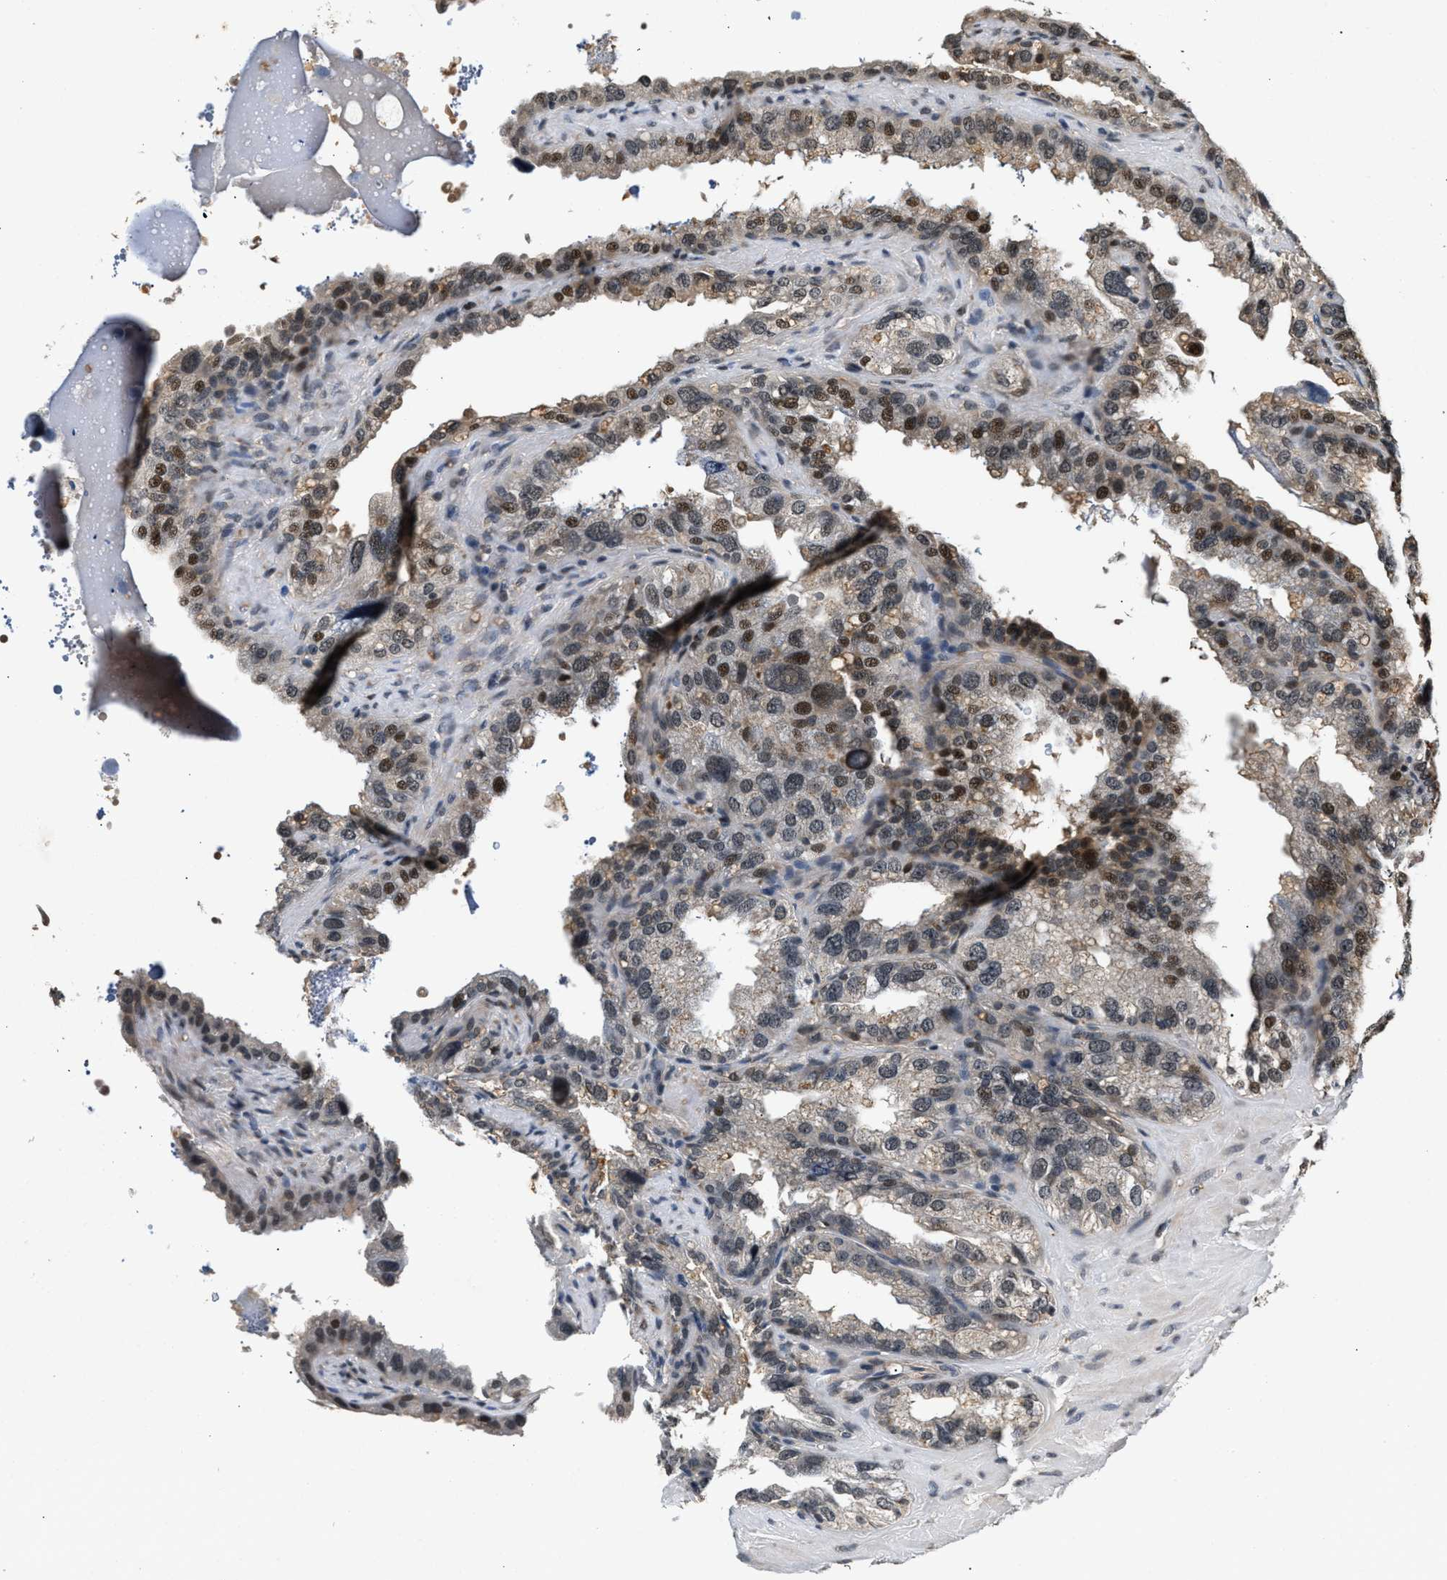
{"staining": {"intensity": "moderate", "quantity": "25%-75%", "location": "nuclear"}, "tissue": "seminal vesicle", "cell_type": "Glandular cells", "image_type": "normal", "snomed": [{"axis": "morphology", "description": "Normal tissue, NOS"}, {"axis": "topography", "description": "Seminal veicle"}], "caption": "Immunohistochemical staining of unremarkable human seminal vesicle demonstrates 25%-75% levels of moderate nuclear protein expression in approximately 25%-75% of glandular cells.", "gene": "RBM33", "patient": {"sex": "male", "age": 68}}